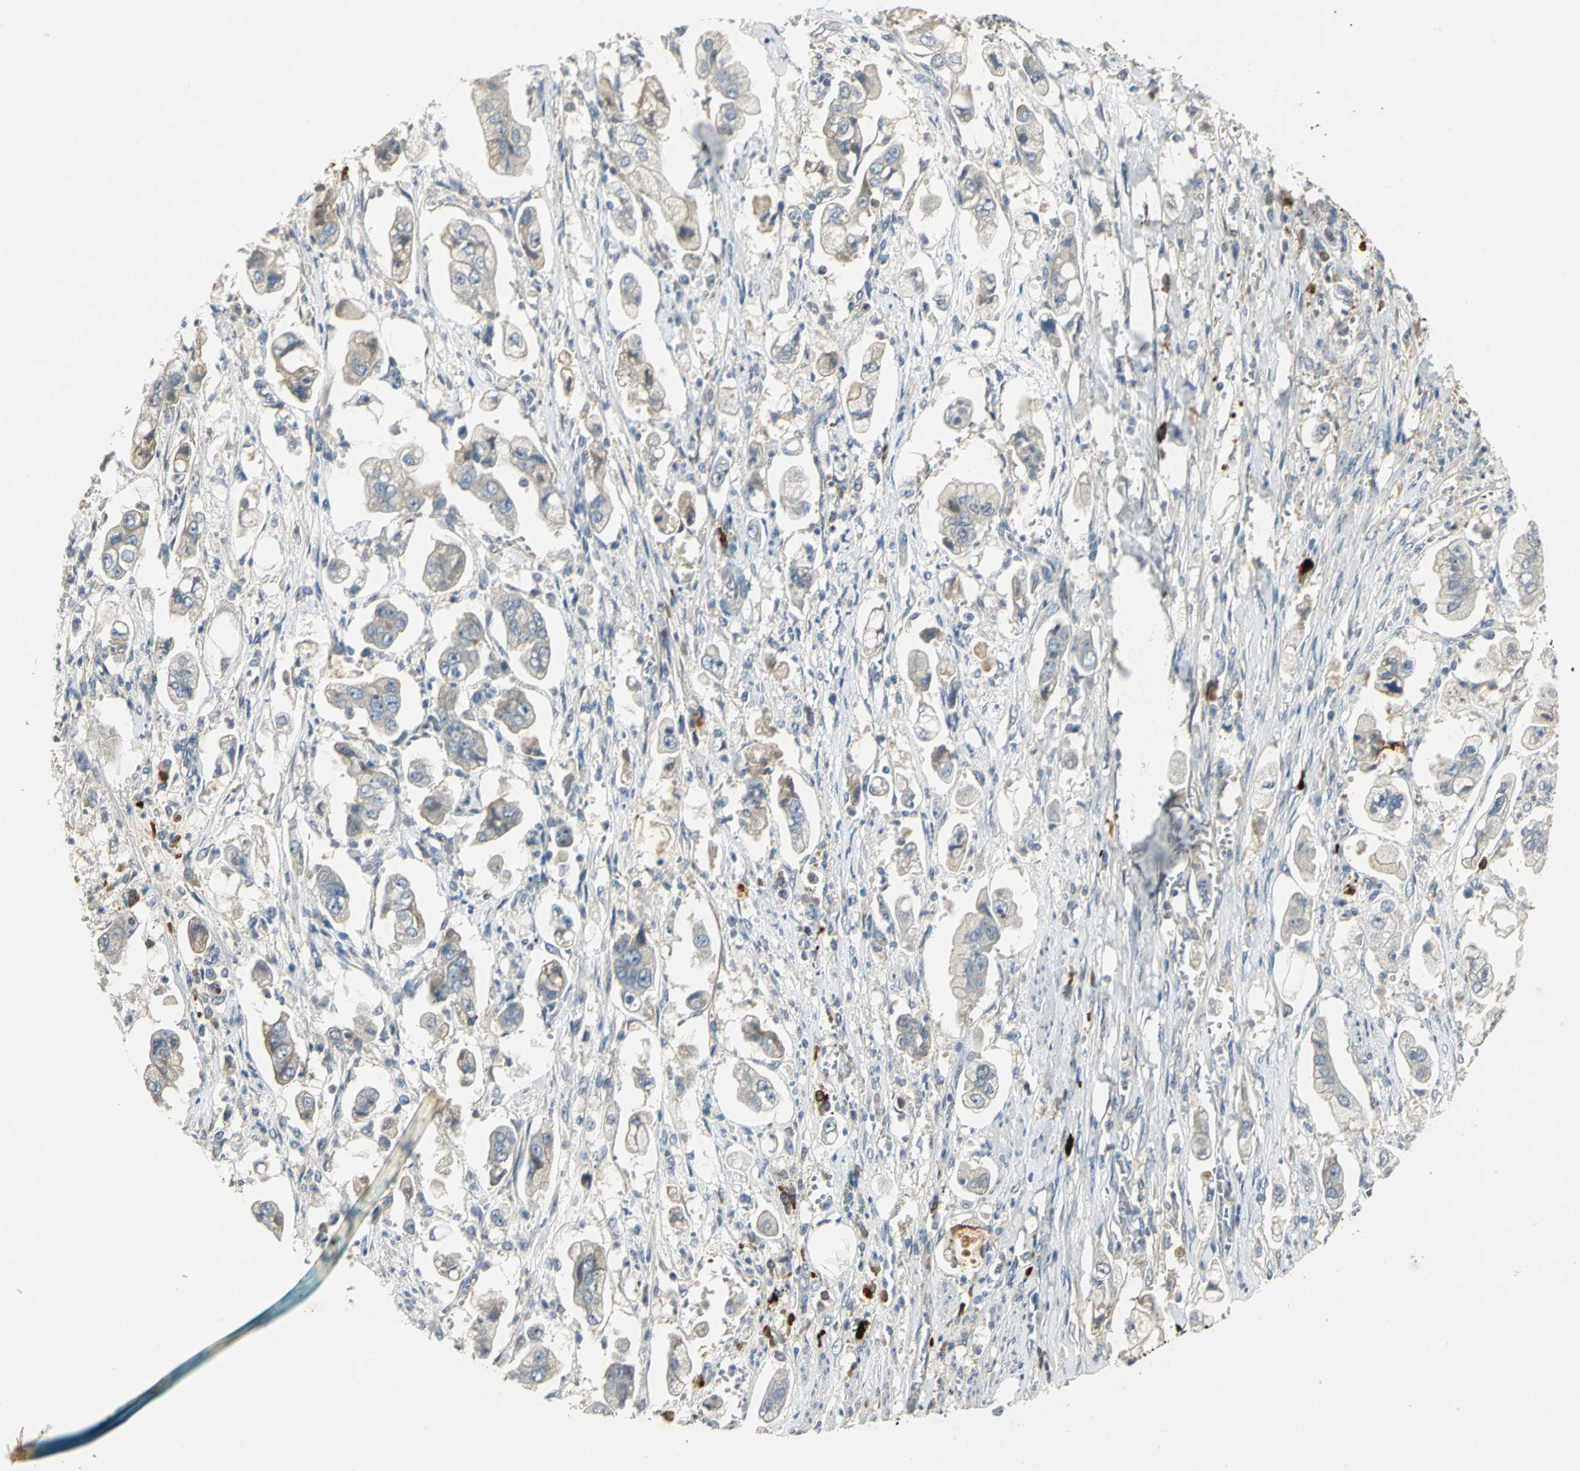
{"staining": {"intensity": "weak", "quantity": "<25%", "location": "cytoplasmic/membranous"}, "tissue": "stomach cancer", "cell_type": "Tumor cells", "image_type": "cancer", "snomed": [{"axis": "morphology", "description": "Adenocarcinoma, NOS"}, {"axis": "topography", "description": "Stomach"}], "caption": "The micrograph reveals no staining of tumor cells in adenocarcinoma (stomach). (Stains: DAB immunohistochemistry with hematoxylin counter stain, Microscopy: brightfield microscopy at high magnification).", "gene": "PROC", "patient": {"sex": "male", "age": 62}}